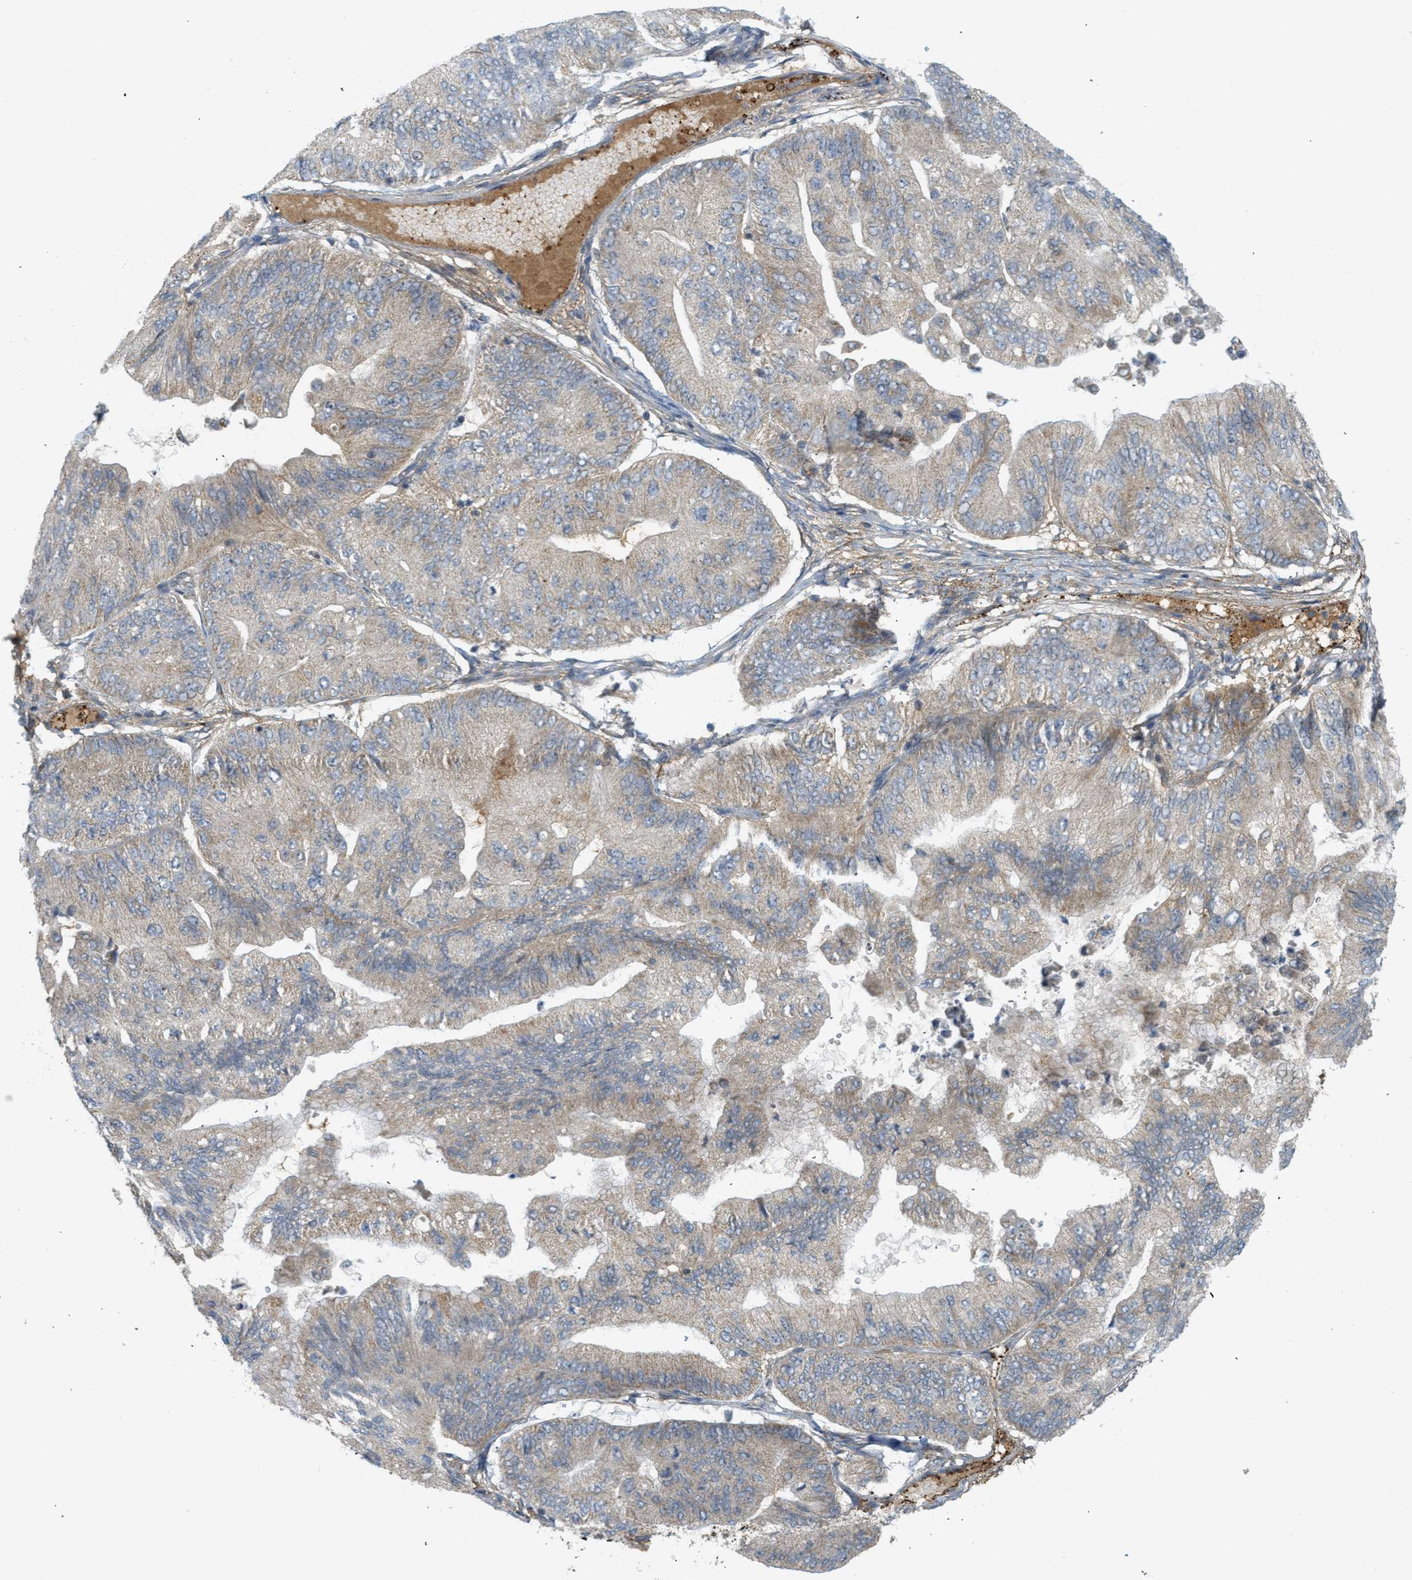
{"staining": {"intensity": "weak", "quantity": ">75%", "location": "cytoplasmic/membranous"}, "tissue": "ovarian cancer", "cell_type": "Tumor cells", "image_type": "cancer", "snomed": [{"axis": "morphology", "description": "Cystadenocarcinoma, mucinous, NOS"}, {"axis": "topography", "description": "Ovary"}], "caption": "Immunohistochemical staining of ovarian cancer demonstrates weak cytoplasmic/membranous protein positivity in about >75% of tumor cells. The staining is performed using DAB brown chromogen to label protein expression. The nuclei are counter-stained blue using hematoxylin.", "gene": "PROC", "patient": {"sex": "female", "age": 61}}